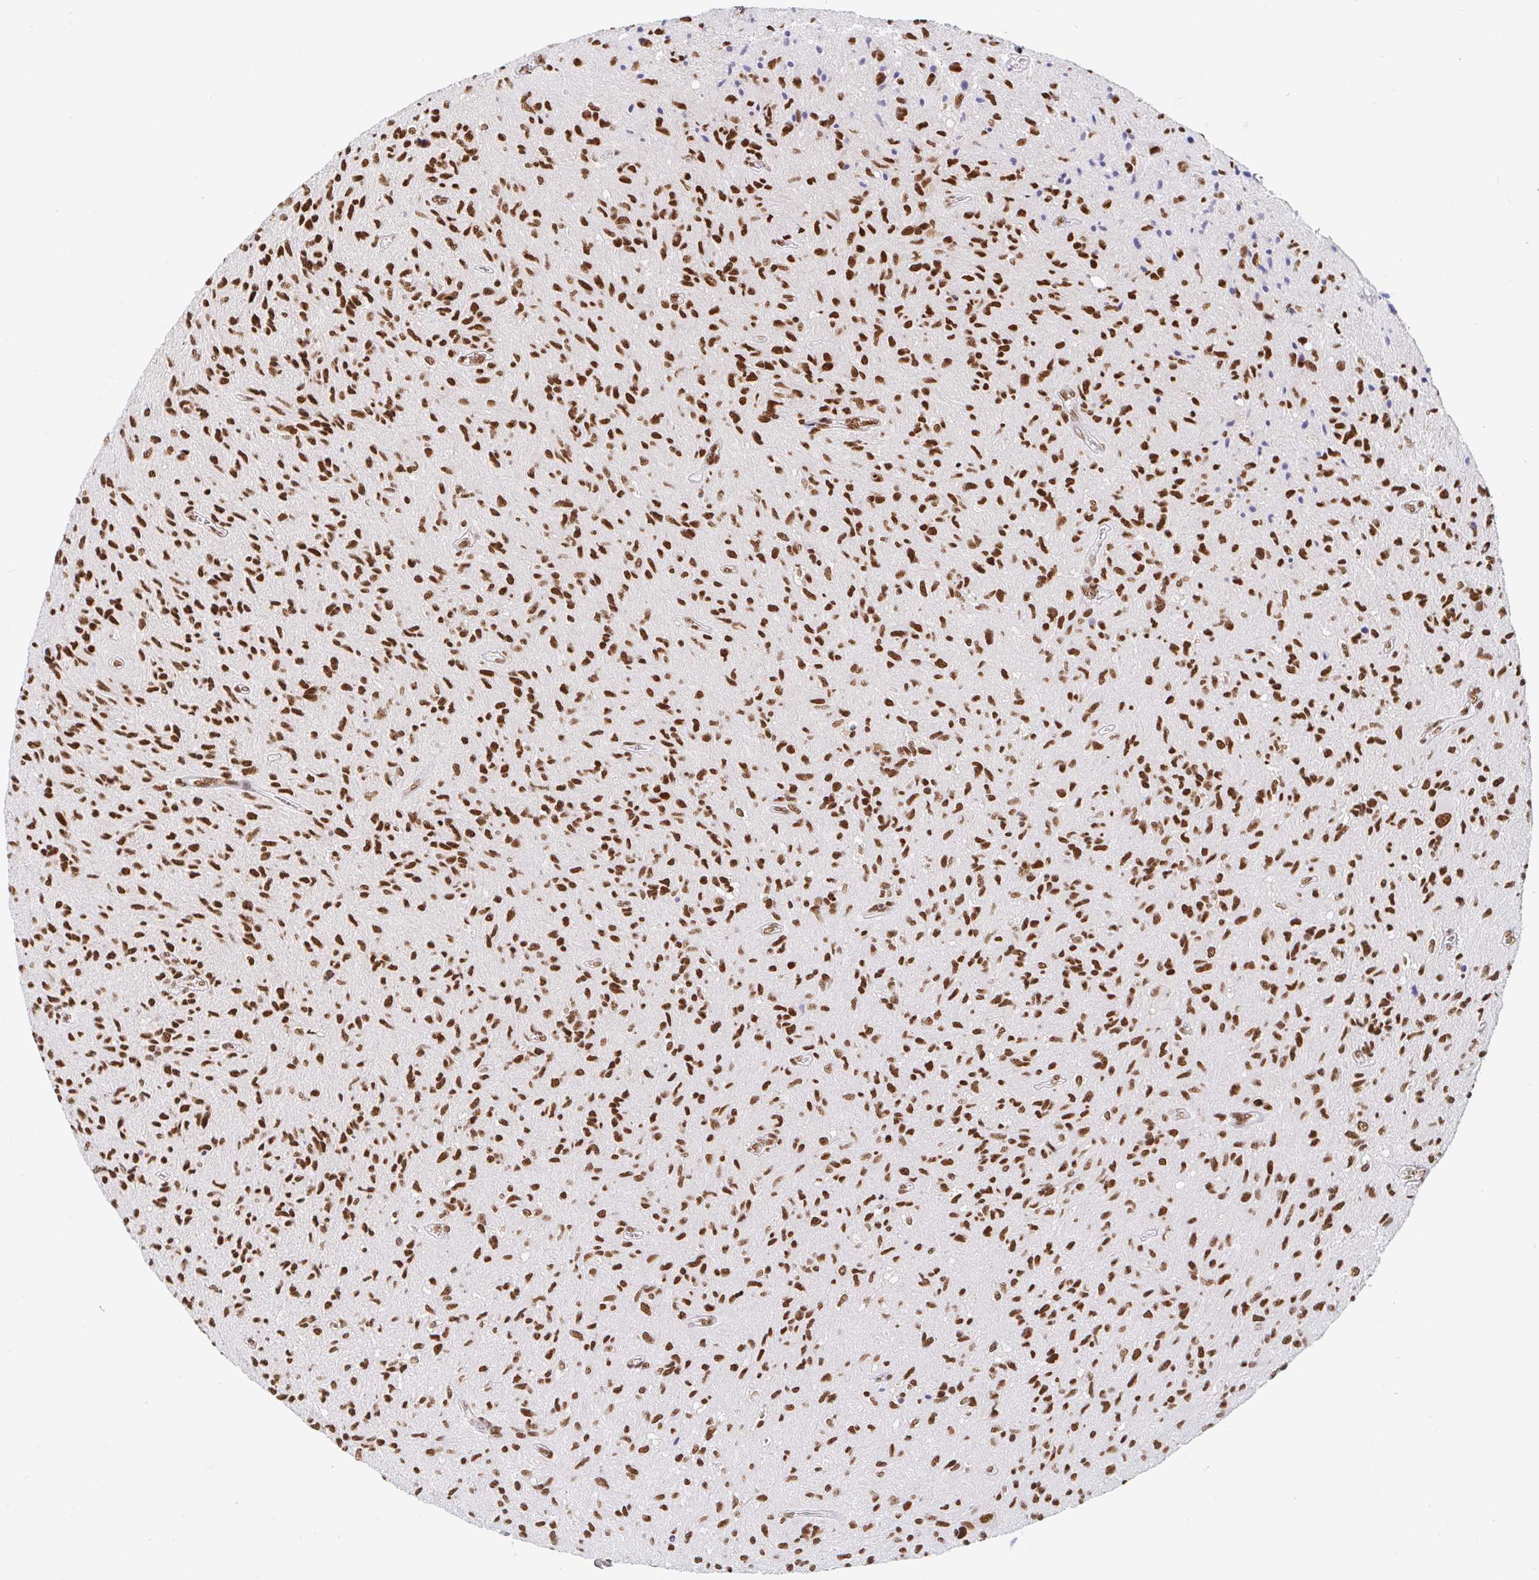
{"staining": {"intensity": "strong", "quantity": ">75%", "location": "nuclear"}, "tissue": "glioma", "cell_type": "Tumor cells", "image_type": "cancer", "snomed": [{"axis": "morphology", "description": "Glioma, malignant, High grade"}, {"axis": "topography", "description": "Brain"}], "caption": "High-power microscopy captured an immunohistochemistry micrograph of glioma, revealing strong nuclear staining in approximately >75% of tumor cells. The staining is performed using DAB brown chromogen to label protein expression. The nuclei are counter-stained blue using hematoxylin.", "gene": "RBMX", "patient": {"sex": "male", "age": 54}}